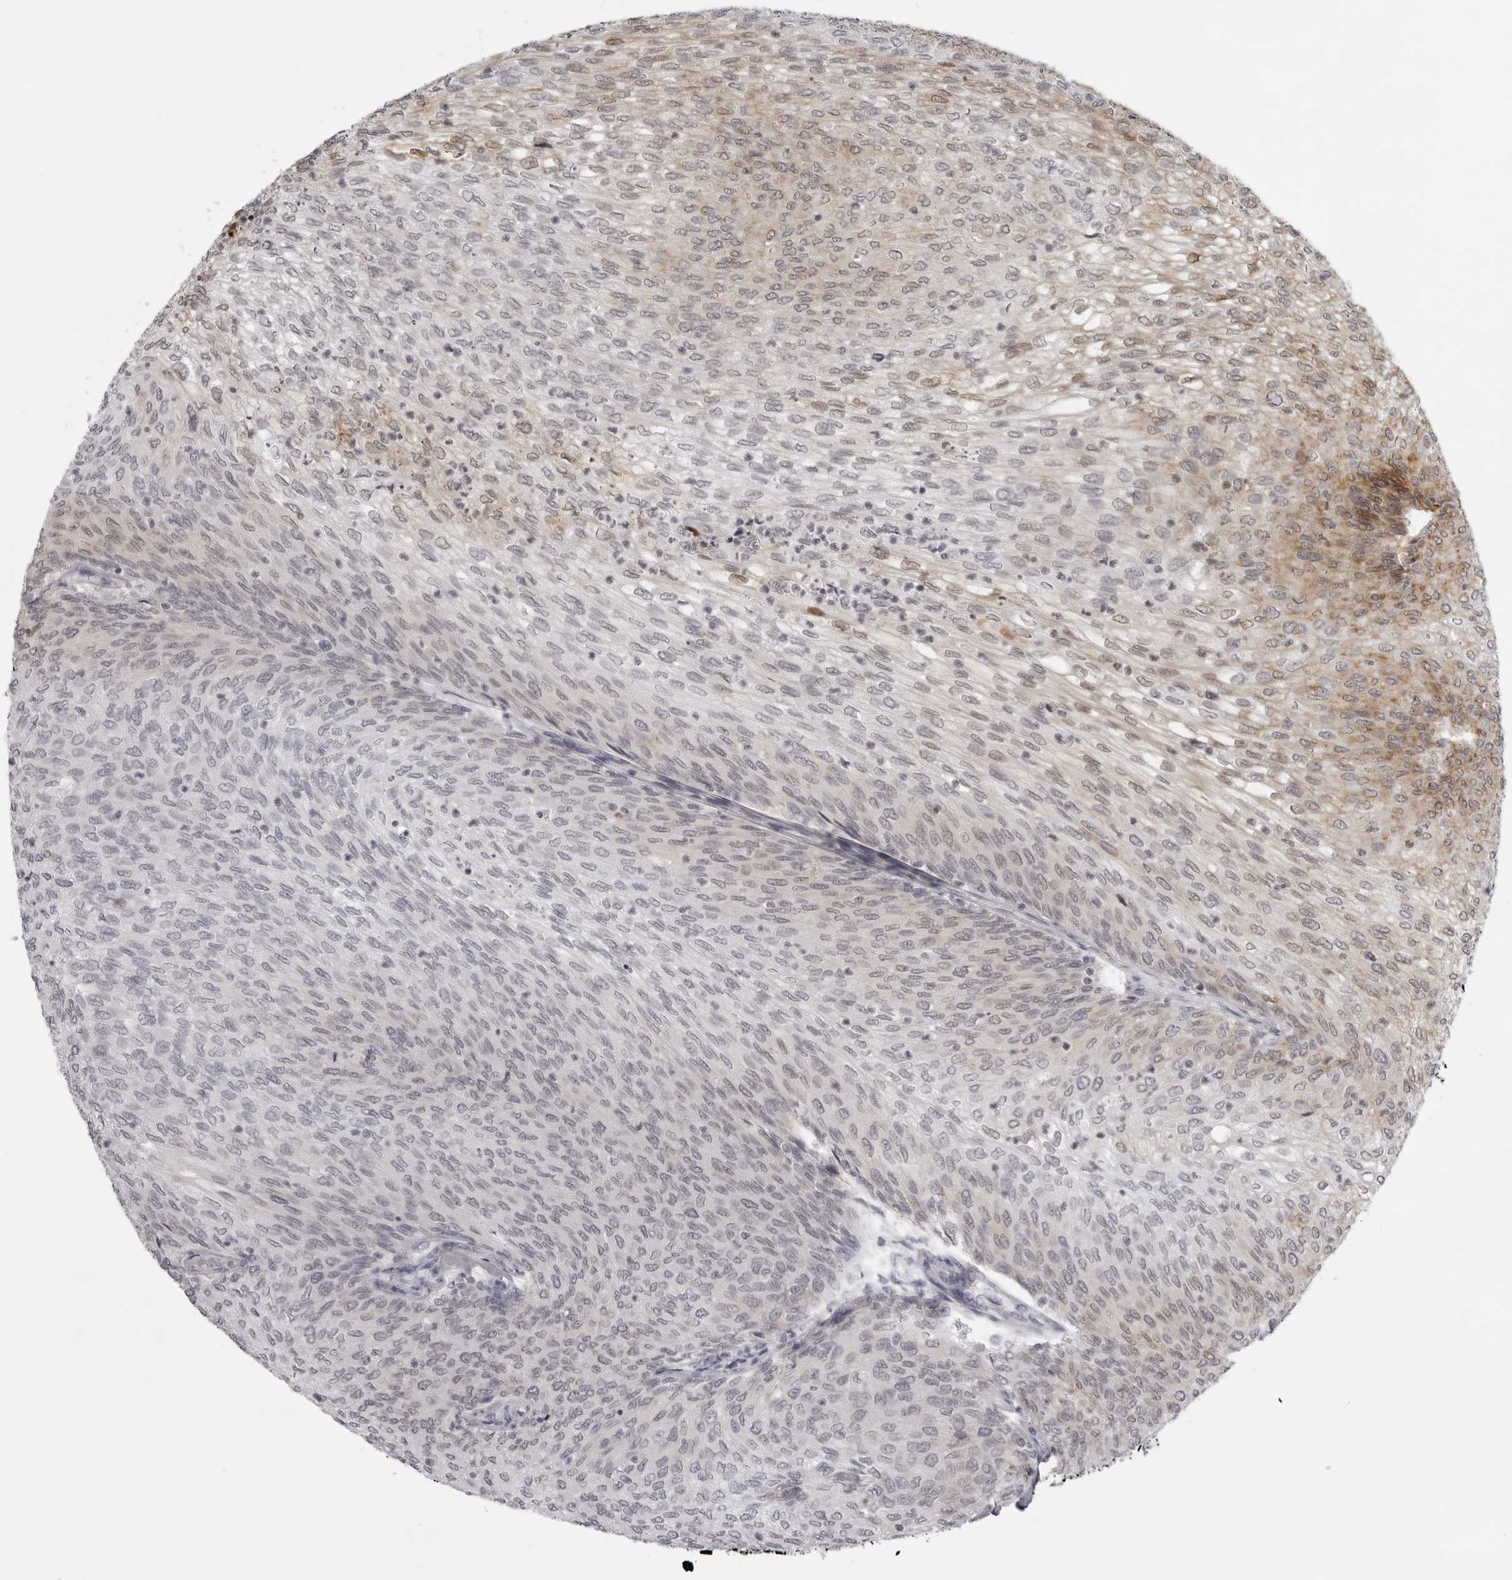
{"staining": {"intensity": "moderate", "quantity": "25%-75%", "location": "cytoplasmic/membranous"}, "tissue": "urothelial cancer", "cell_type": "Tumor cells", "image_type": "cancer", "snomed": [{"axis": "morphology", "description": "Urothelial carcinoma, Low grade"}, {"axis": "topography", "description": "Urinary bladder"}], "caption": "About 25%-75% of tumor cells in urothelial cancer show moderate cytoplasmic/membranous protein expression as visualized by brown immunohistochemical staining.", "gene": "NUDT18", "patient": {"sex": "female", "age": 79}}